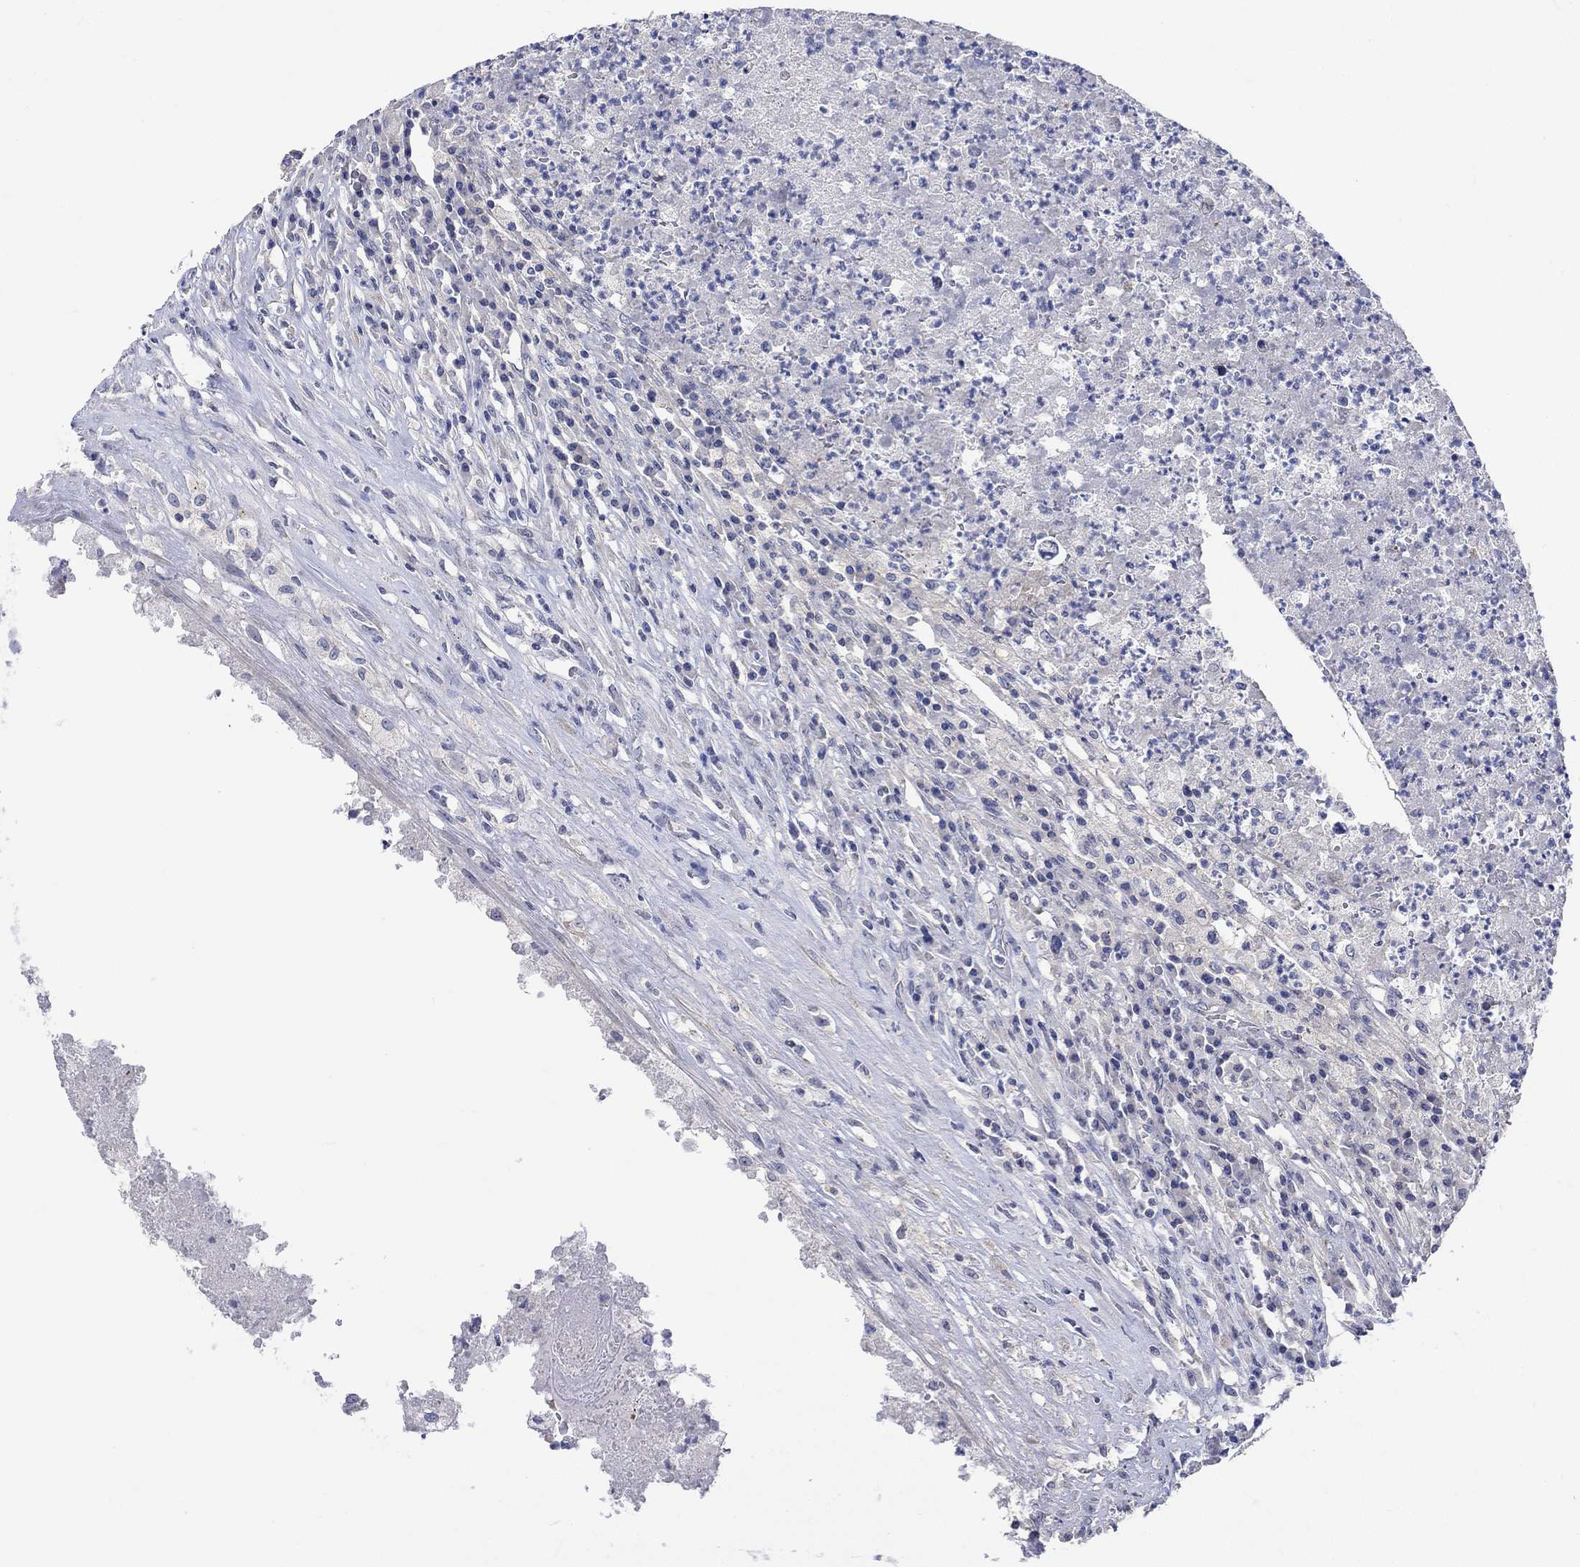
{"staining": {"intensity": "negative", "quantity": "none", "location": "none"}, "tissue": "testis cancer", "cell_type": "Tumor cells", "image_type": "cancer", "snomed": [{"axis": "morphology", "description": "Necrosis, NOS"}, {"axis": "morphology", "description": "Carcinoma, Embryonal, NOS"}, {"axis": "topography", "description": "Testis"}], "caption": "This is a photomicrograph of IHC staining of testis cancer (embryonal carcinoma), which shows no positivity in tumor cells.", "gene": "AGRP", "patient": {"sex": "male", "age": 19}}